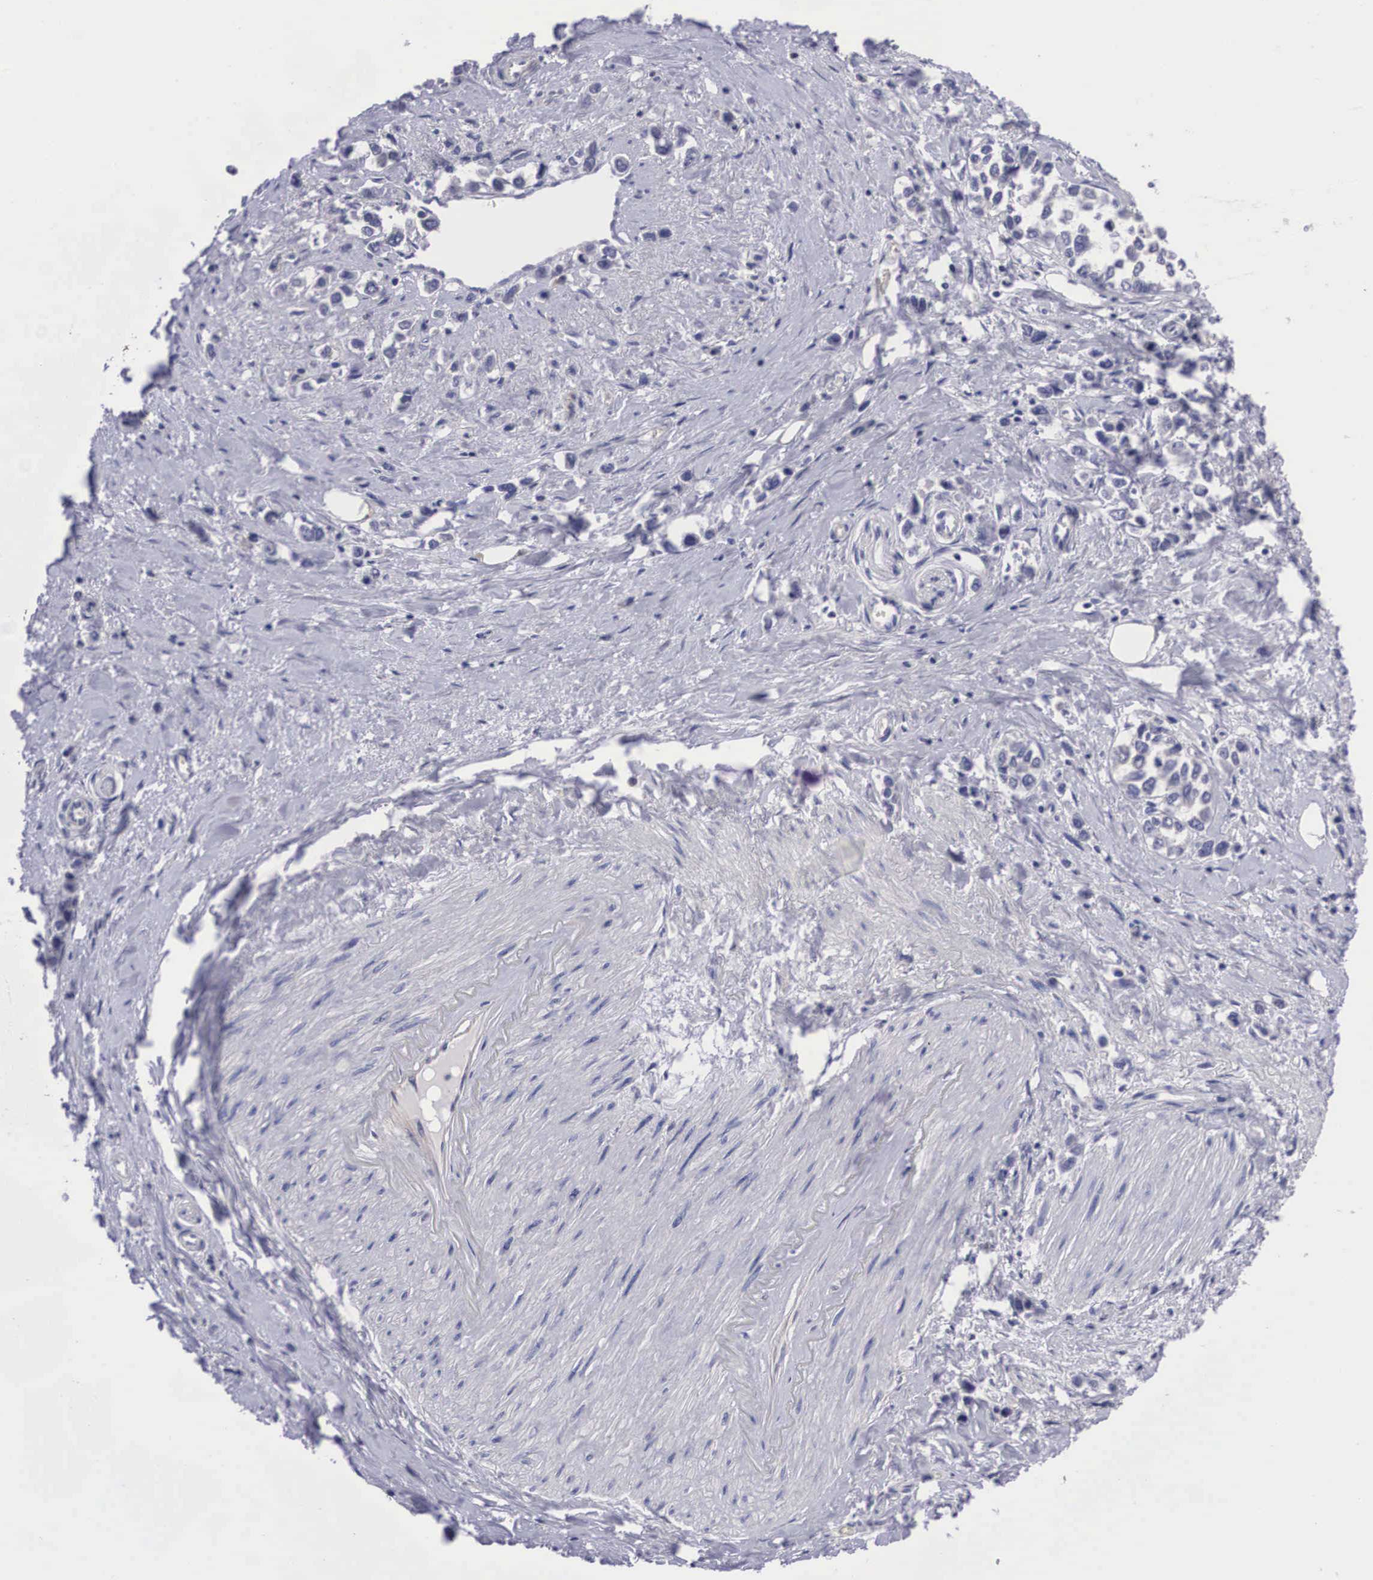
{"staining": {"intensity": "negative", "quantity": "none", "location": "none"}, "tissue": "stomach cancer", "cell_type": "Tumor cells", "image_type": "cancer", "snomed": [{"axis": "morphology", "description": "Adenocarcinoma, NOS"}, {"axis": "topography", "description": "Stomach, upper"}], "caption": "Tumor cells are negative for protein expression in human stomach cancer.", "gene": "GRIPAP1", "patient": {"sex": "male", "age": 76}}